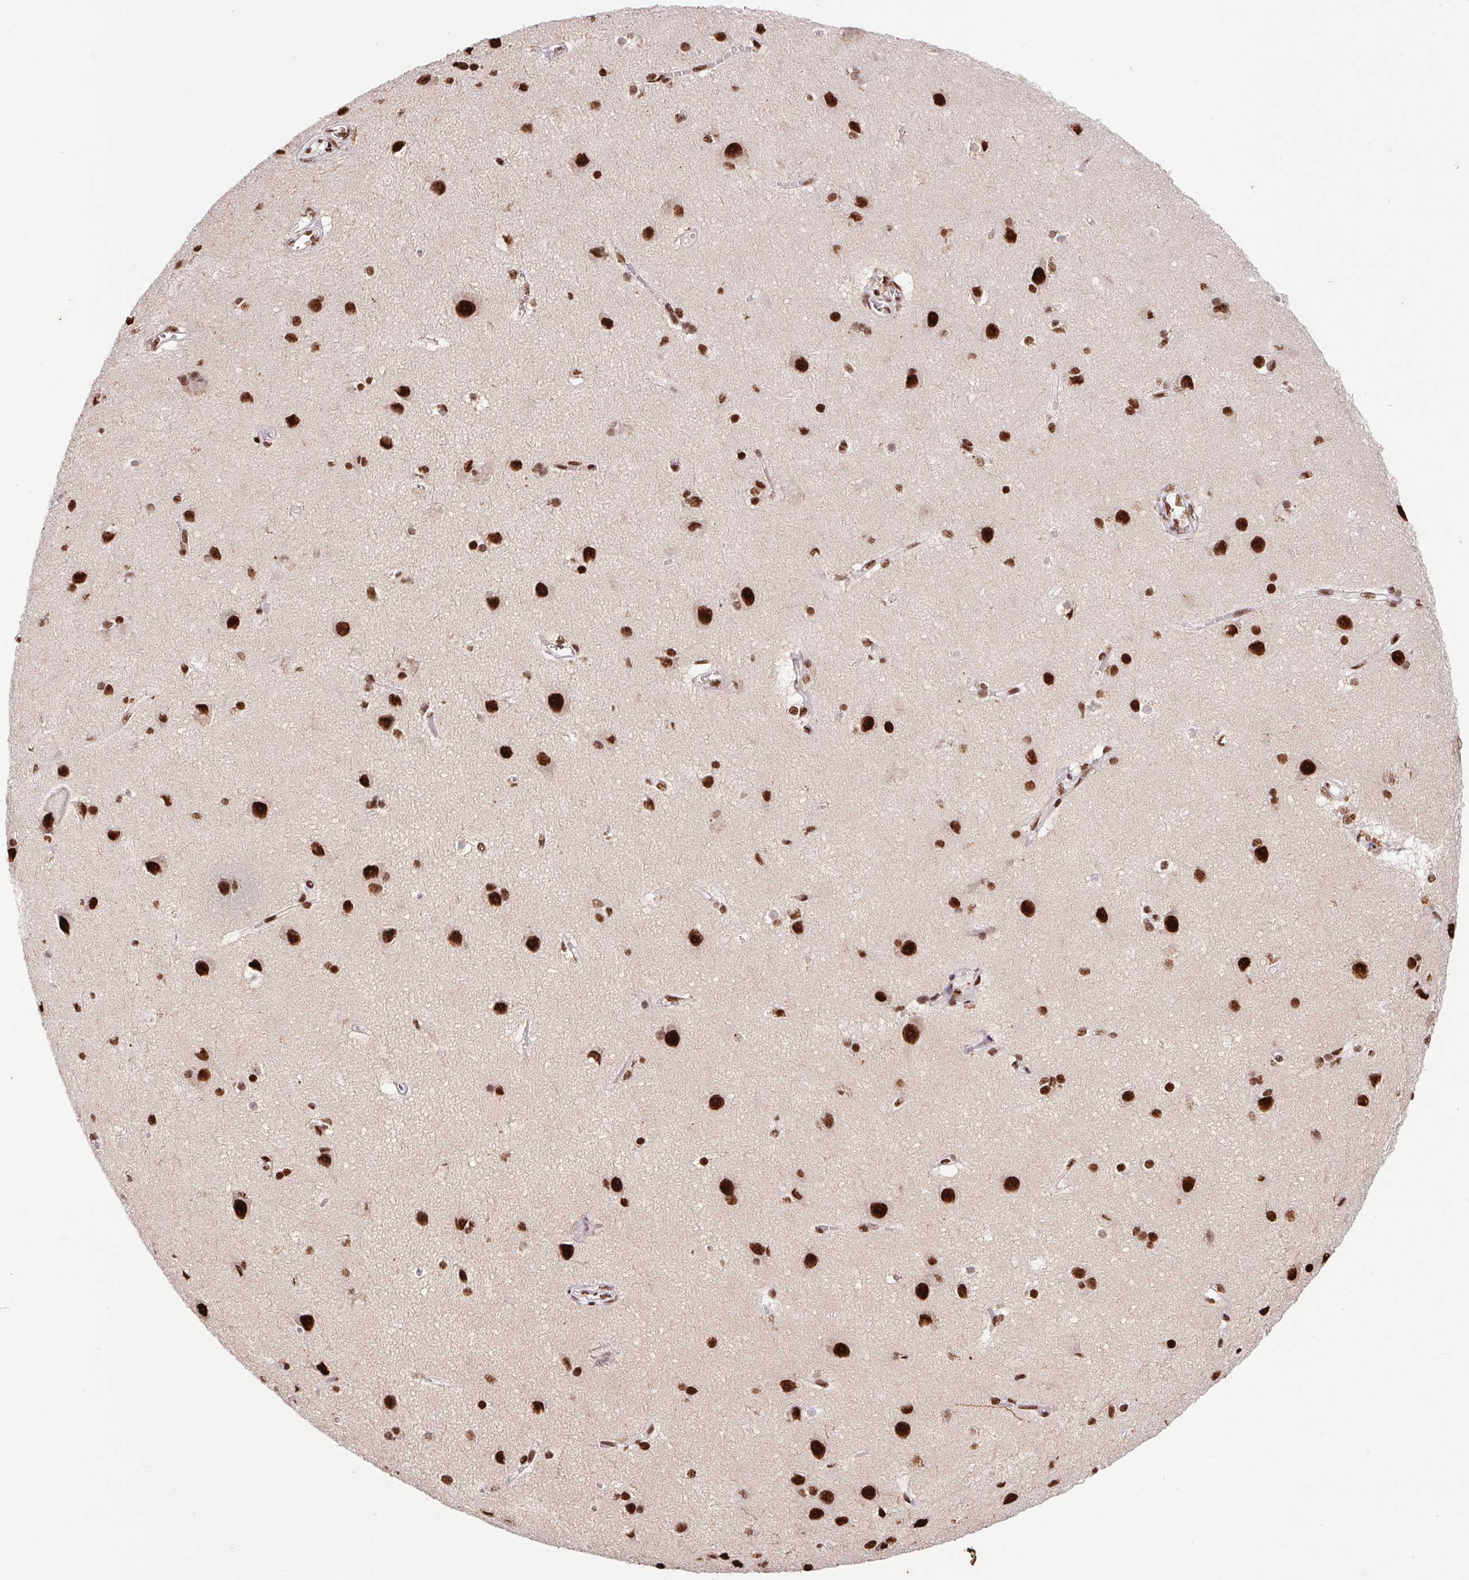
{"staining": {"intensity": "moderate", "quantity": ">75%", "location": "nuclear"}, "tissue": "cerebral cortex", "cell_type": "Endothelial cells", "image_type": "normal", "snomed": [{"axis": "morphology", "description": "Normal tissue, NOS"}, {"axis": "topography", "description": "Cerebral cortex"}], "caption": "IHC (DAB (3,3'-diaminobenzidine)) staining of unremarkable human cerebral cortex demonstrates moderate nuclear protein expression in about >75% of endothelial cells. (IHC, brightfield microscopy, high magnification).", "gene": "LDLRAD4", "patient": {"sex": "male", "age": 37}}